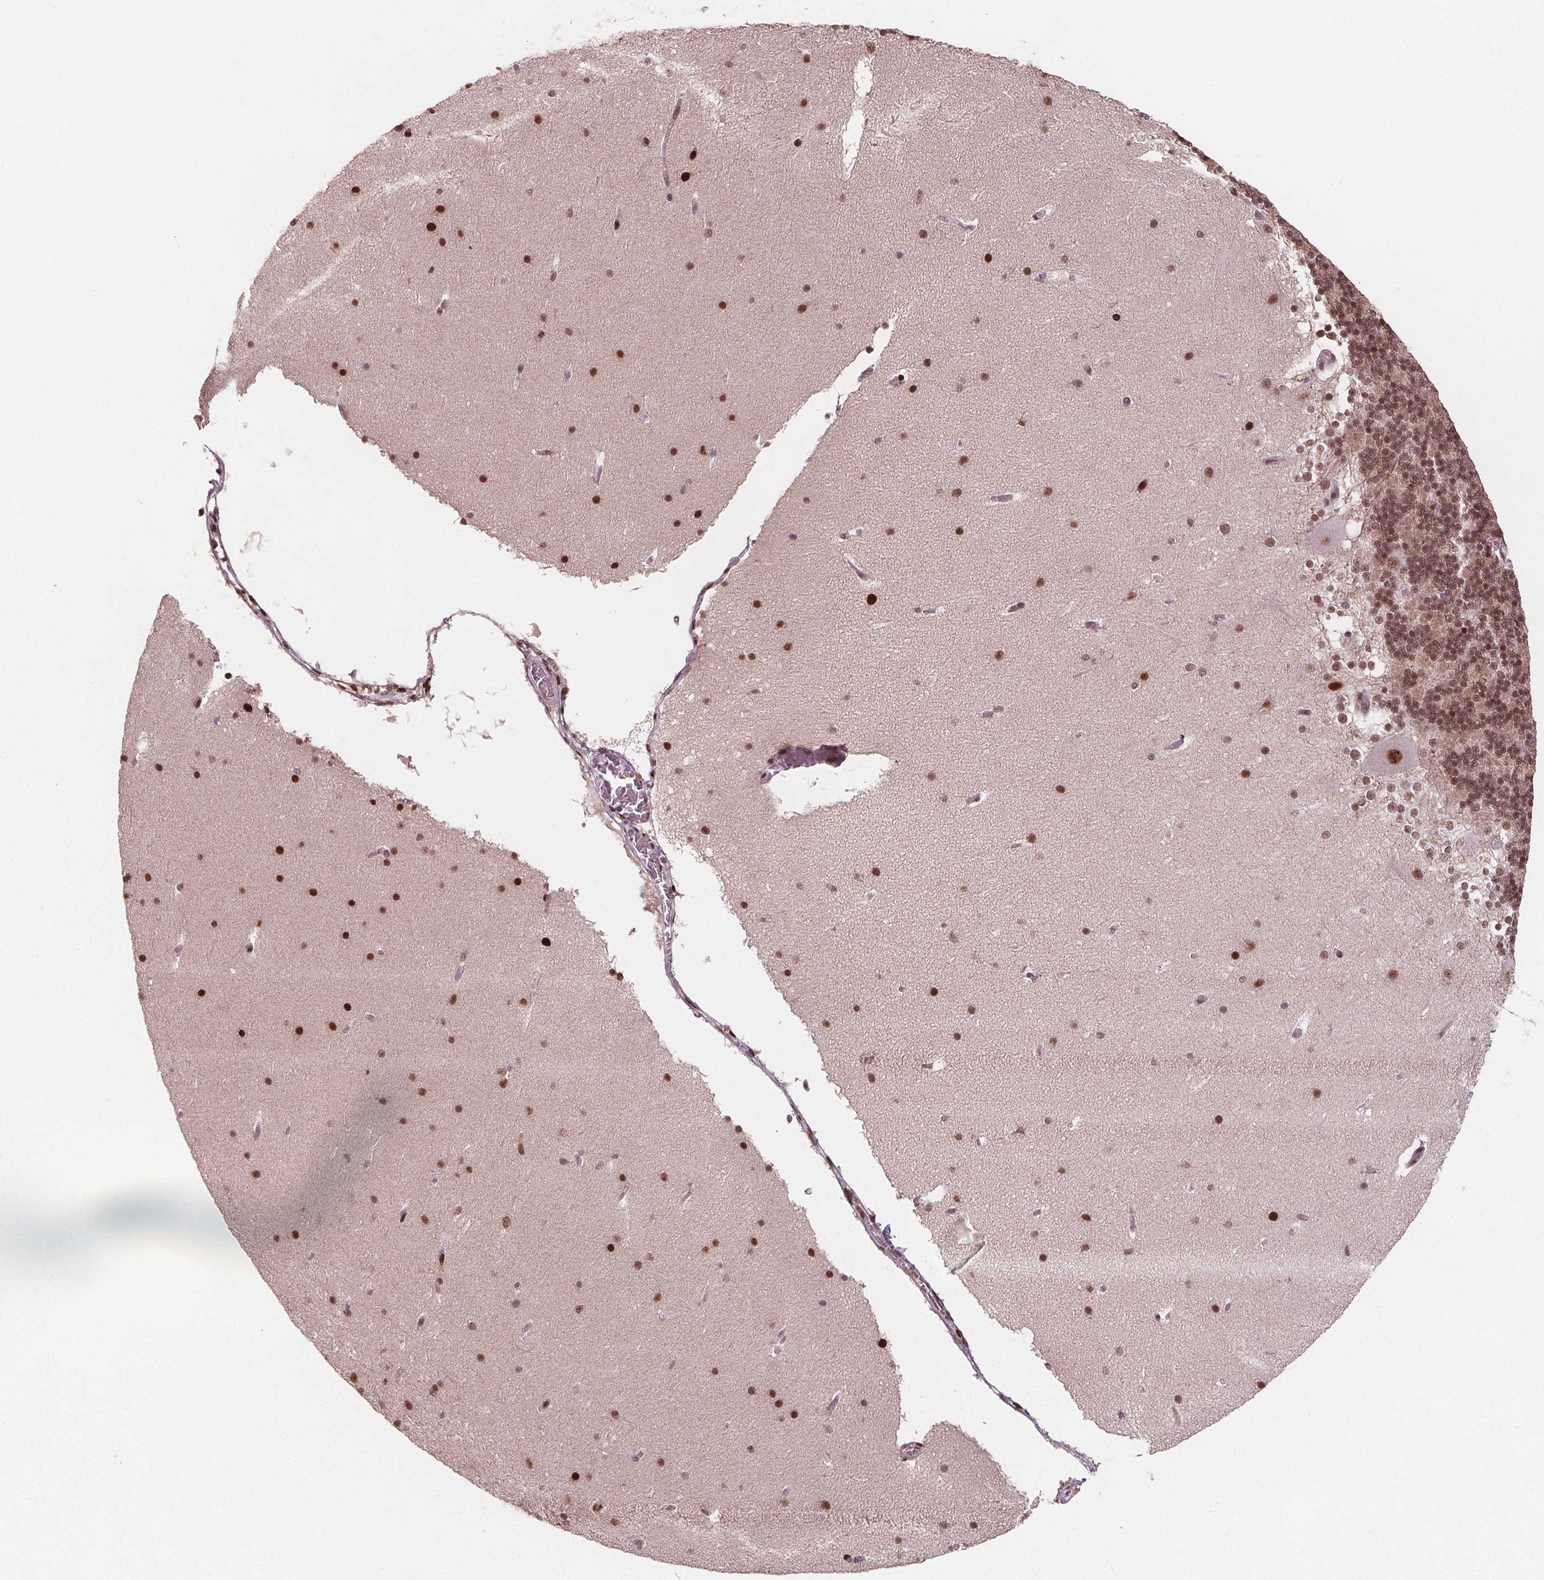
{"staining": {"intensity": "moderate", "quantity": ">75%", "location": "nuclear"}, "tissue": "cerebellum", "cell_type": "Cells in granular layer", "image_type": "normal", "snomed": [{"axis": "morphology", "description": "Normal tissue, NOS"}, {"axis": "topography", "description": "Cerebellum"}], "caption": "Immunohistochemical staining of unremarkable cerebellum demonstrates medium levels of moderate nuclear positivity in about >75% of cells in granular layer.", "gene": "SNRNP35", "patient": {"sex": "female", "age": 19}}